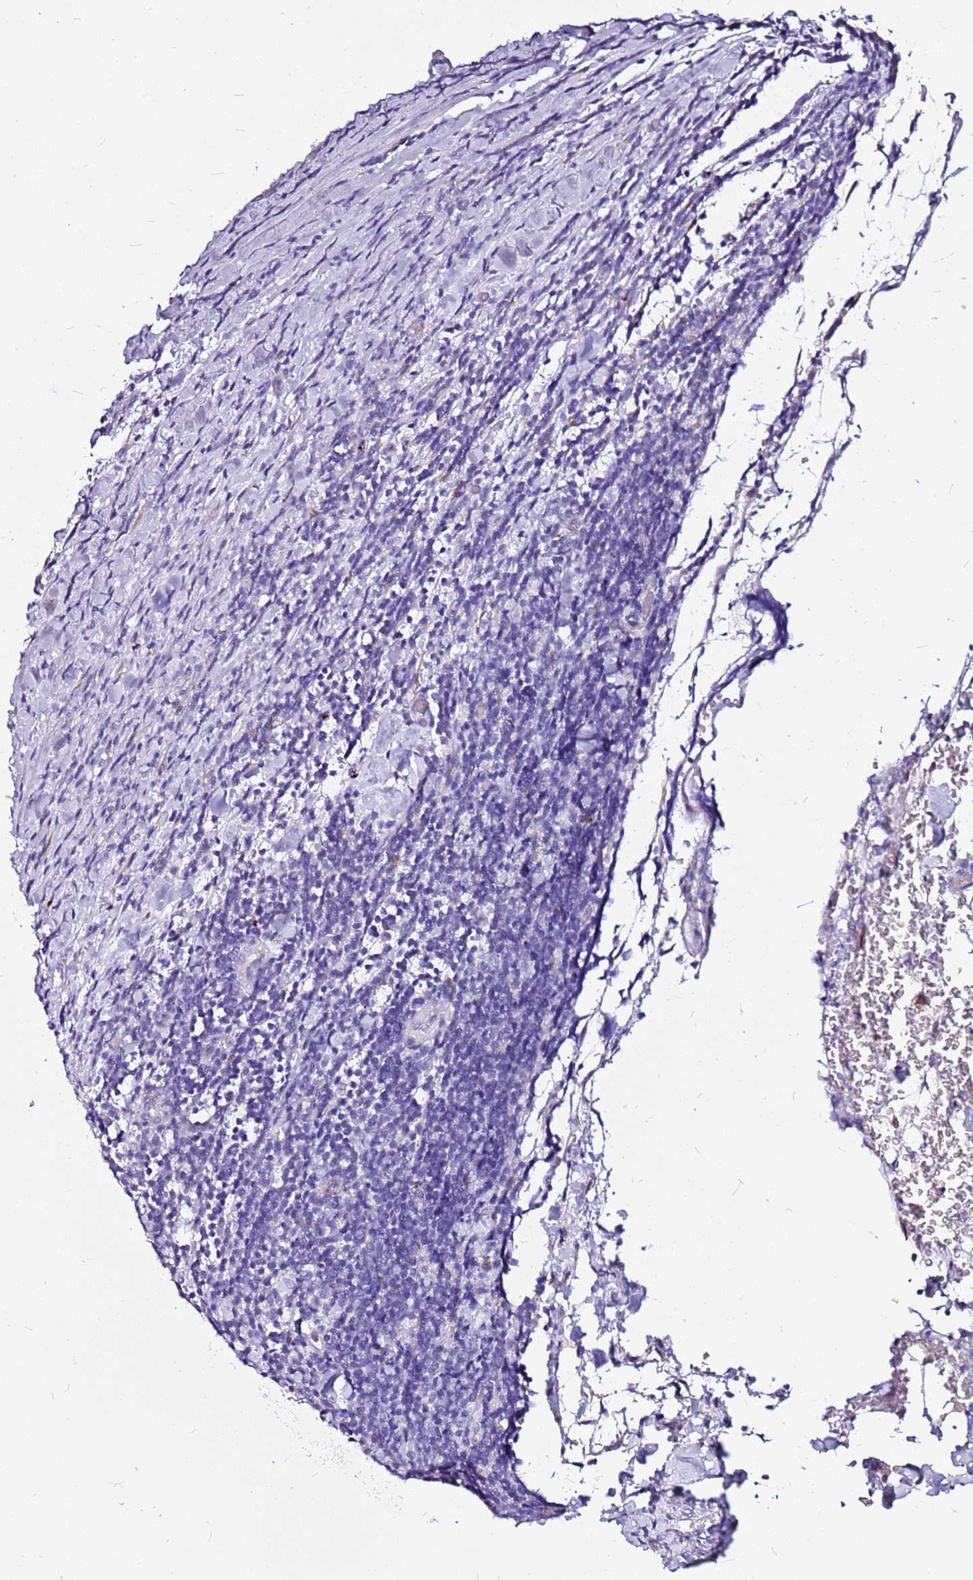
{"staining": {"intensity": "negative", "quantity": "none", "location": "none"}, "tissue": "lymphoma", "cell_type": "Tumor cells", "image_type": "cancer", "snomed": [{"axis": "morphology", "description": "Malignant lymphoma, non-Hodgkin's type, Low grade"}, {"axis": "topography", "description": "Lymph node"}], "caption": "The immunohistochemistry (IHC) image has no significant staining in tumor cells of low-grade malignant lymphoma, non-Hodgkin's type tissue.", "gene": "CASD1", "patient": {"sex": "male", "age": 66}}